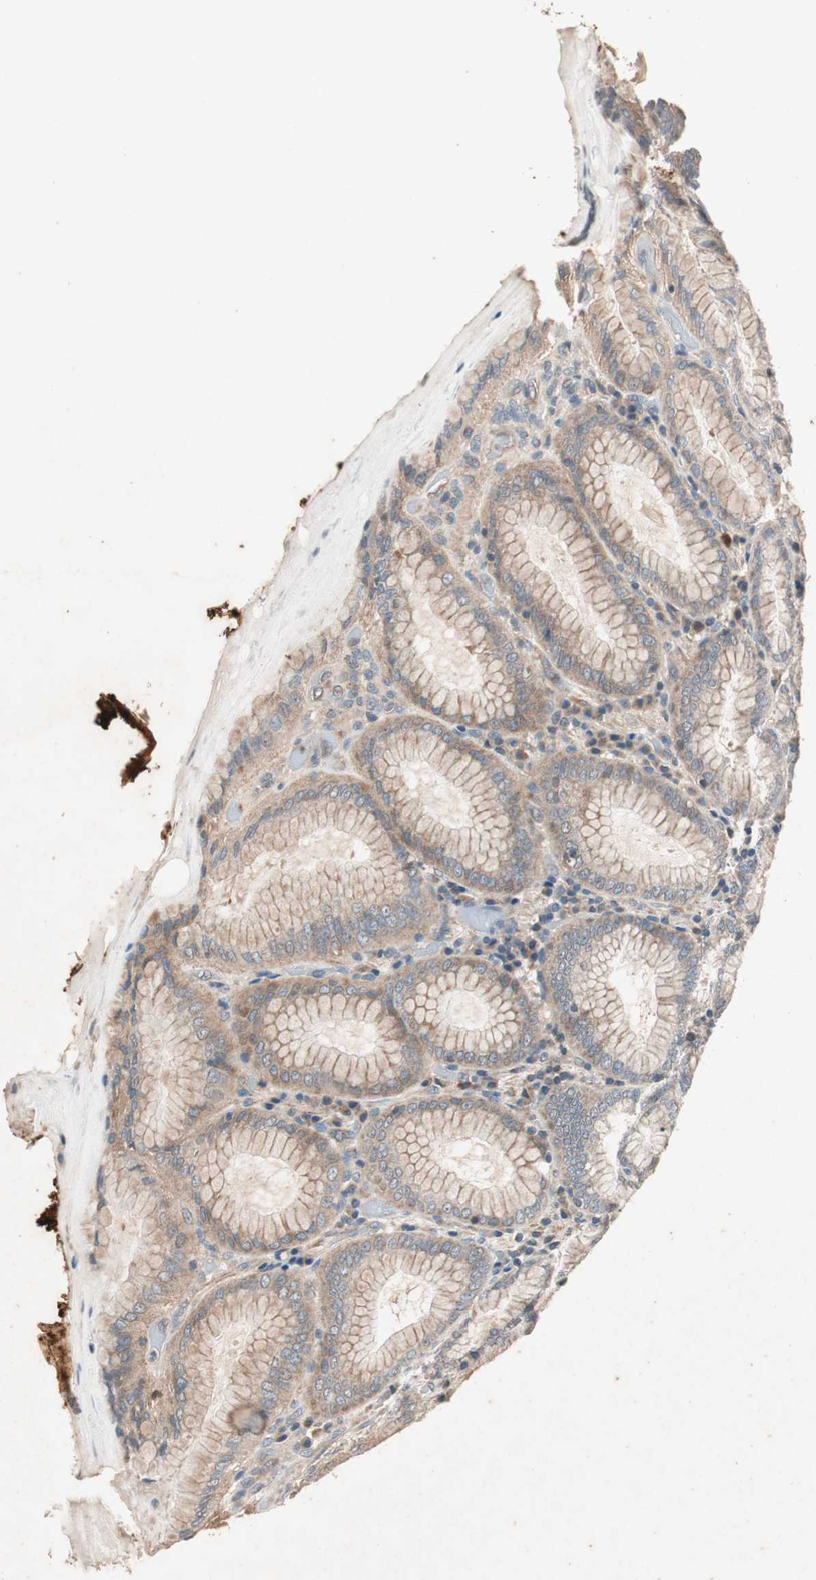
{"staining": {"intensity": "moderate", "quantity": ">75%", "location": "cytoplasmic/membranous"}, "tissue": "stomach", "cell_type": "Glandular cells", "image_type": "normal", "snomed": [{"axis": "morphology", "description": "Normal tissue, NOS"}, {"axis": "topography", "description": "Stomach, lower"}], "caption": "Protein staining by IHC exhibits moderate cytoplasmic/membranous positivity in about >75% of glandular cells in unremarkable stomach. The staining was performed using DAB (3,3'-diaminobenzidine), with brown indicating positive protein expression. Nuclei are stained blue with hematoxylin.", "gene": "HPN", "patient": {"sex": "female", "age": 76}}